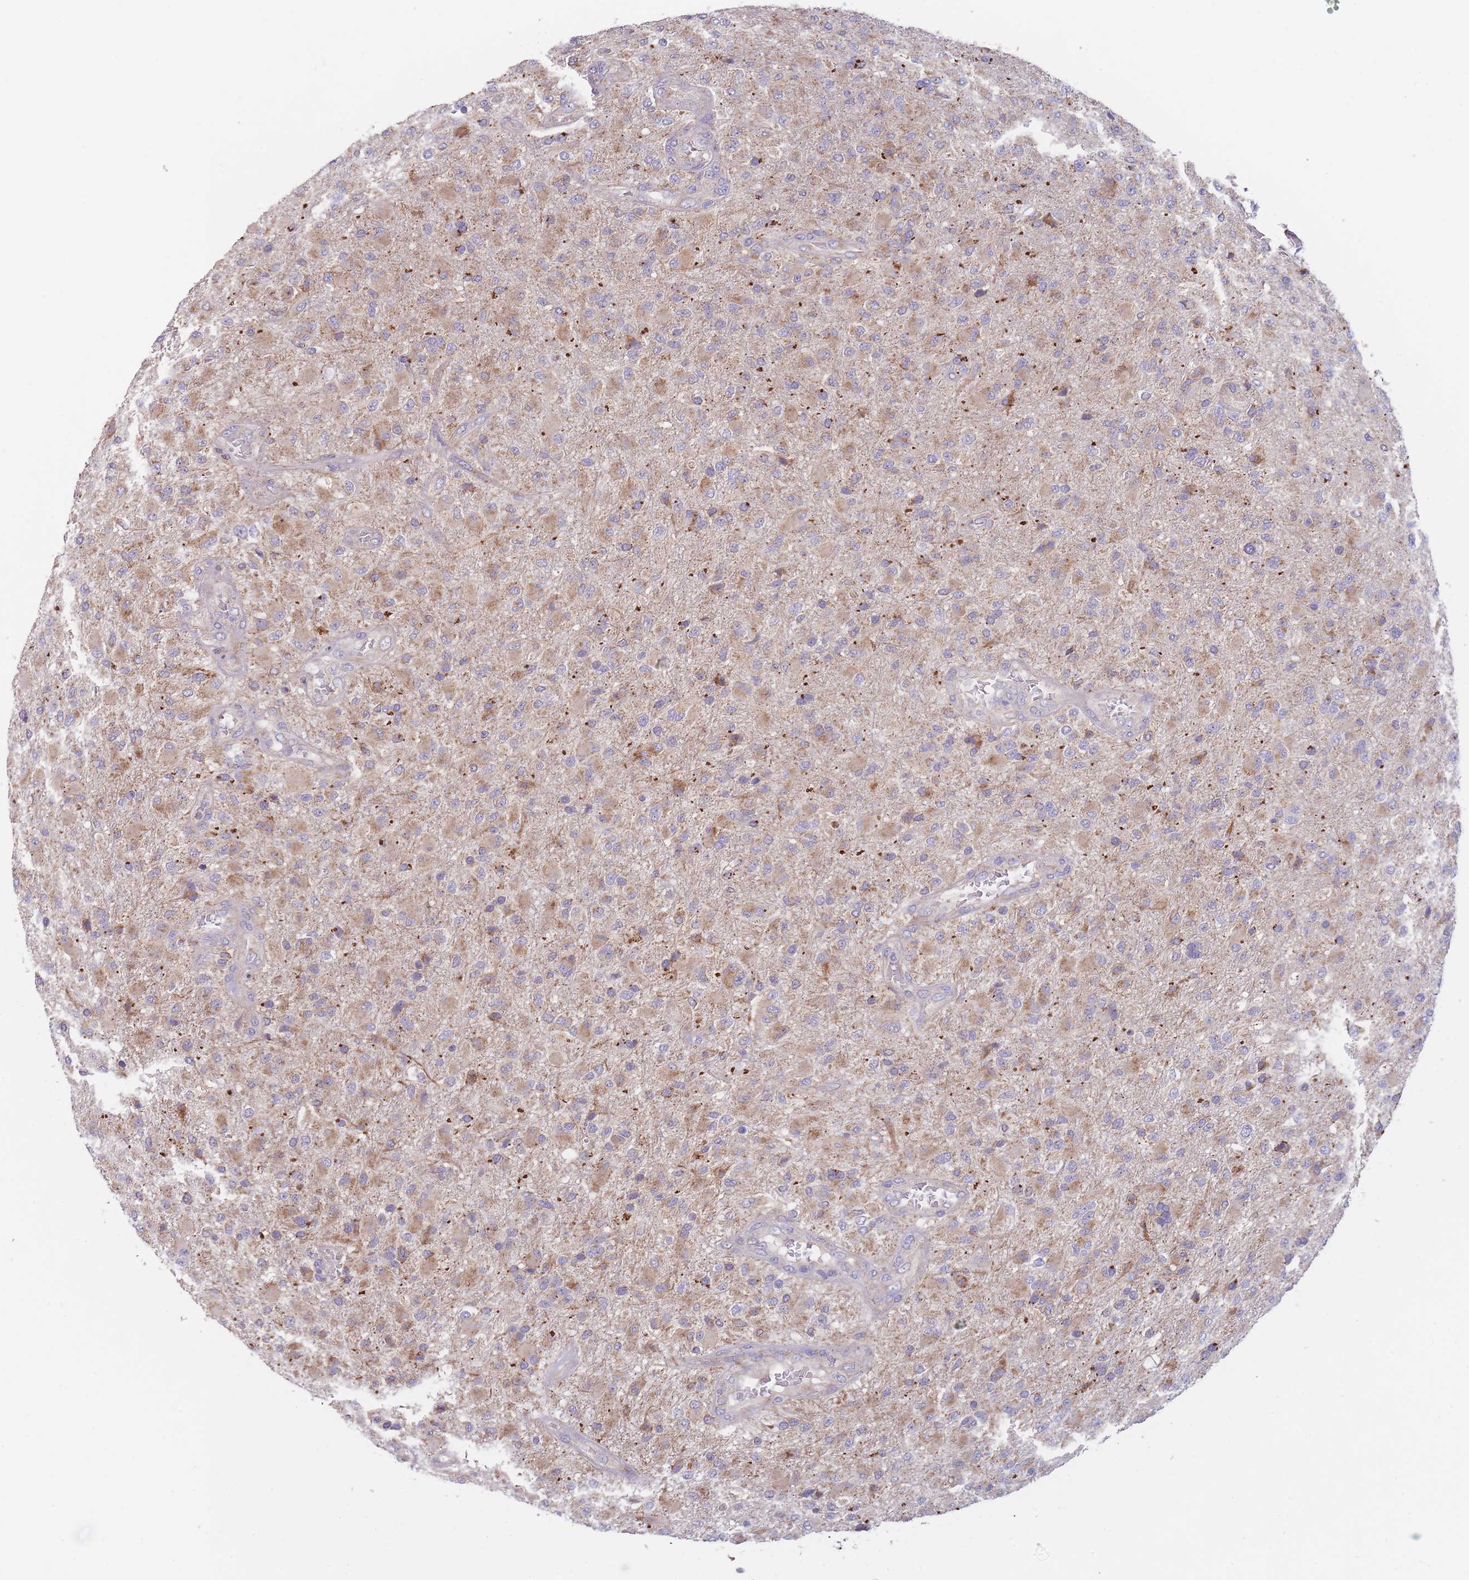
{"staining": {"intensity": "moderate", "quantity": "<25%", "location": "cytoplasmic/membranous"}, "tissue": "glioma", "cell_type": "Tumor cells", "image_type": "cancer", "snomed": [{"axis": "morphology", "description": "Glioma, malignant, Low grade"}, {"axis": "topography", "description": "Brain"}], "caption": "Glioma stained with a brown dye exhibits moderate cytoplasmic/membranous positive positivity in about <25% of tumor cells.", "gene": "SLC25A42", "patient": {"sex": "male", "age": 65}}